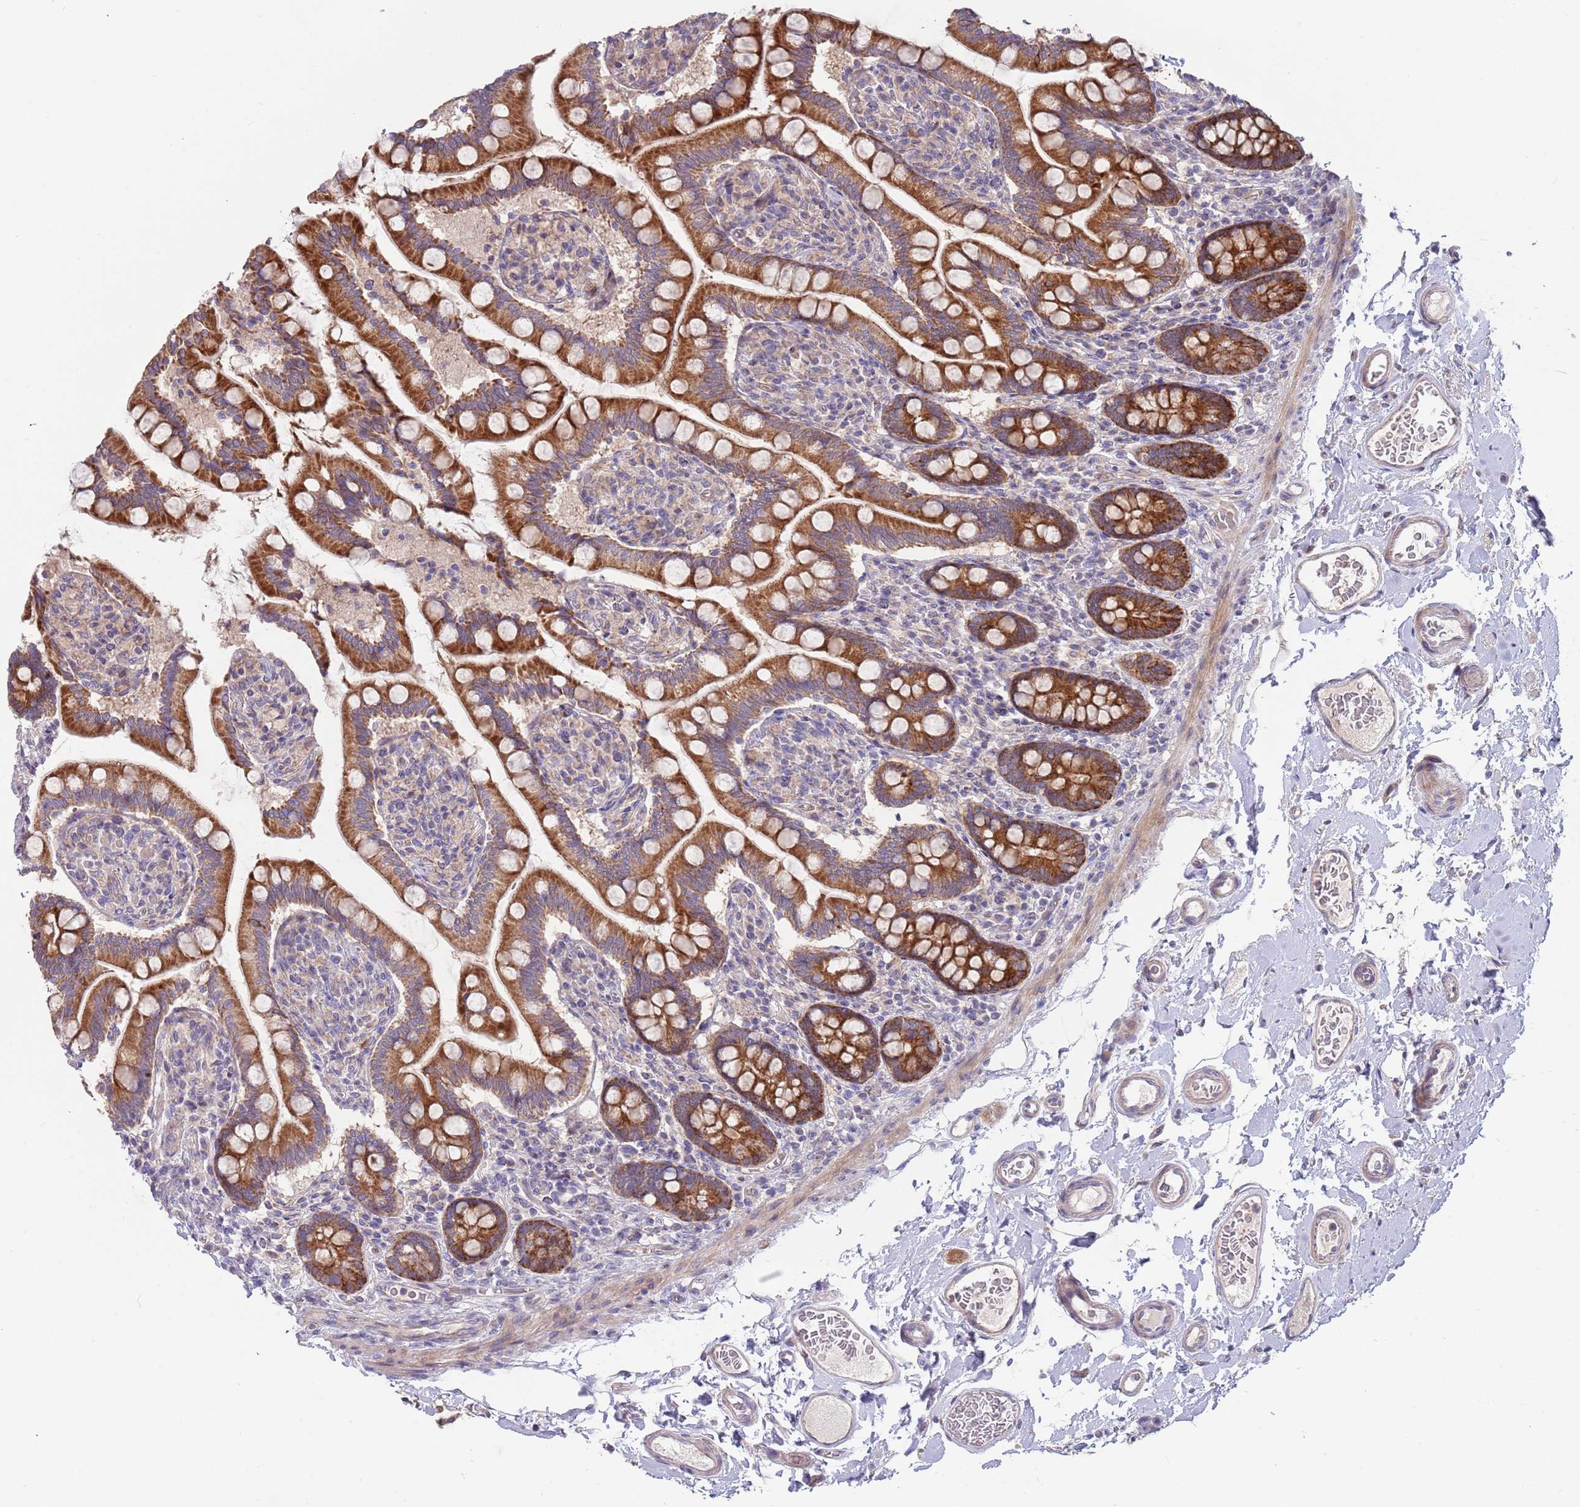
{"staining": {"intensity": "strong", "quantity": ">75%", "location": "cytoplasmic/membranous"}, "tissue": "small intestine", "cell_type": "Glandular cells", "image_type": "normal", "snomed": [{"axis": "morphology", "description": "Normal tissue, NOS"}, {"axis": "topography", "description": "Small intestine"}], "caption": "Protein expression analysis of benign human small intestine reveals strong cytoplasmic/membranous positivity in approximately >75% of glandular cells.", "gene": "ABCC10", "patient": {"sex": "female", "age": 64}}